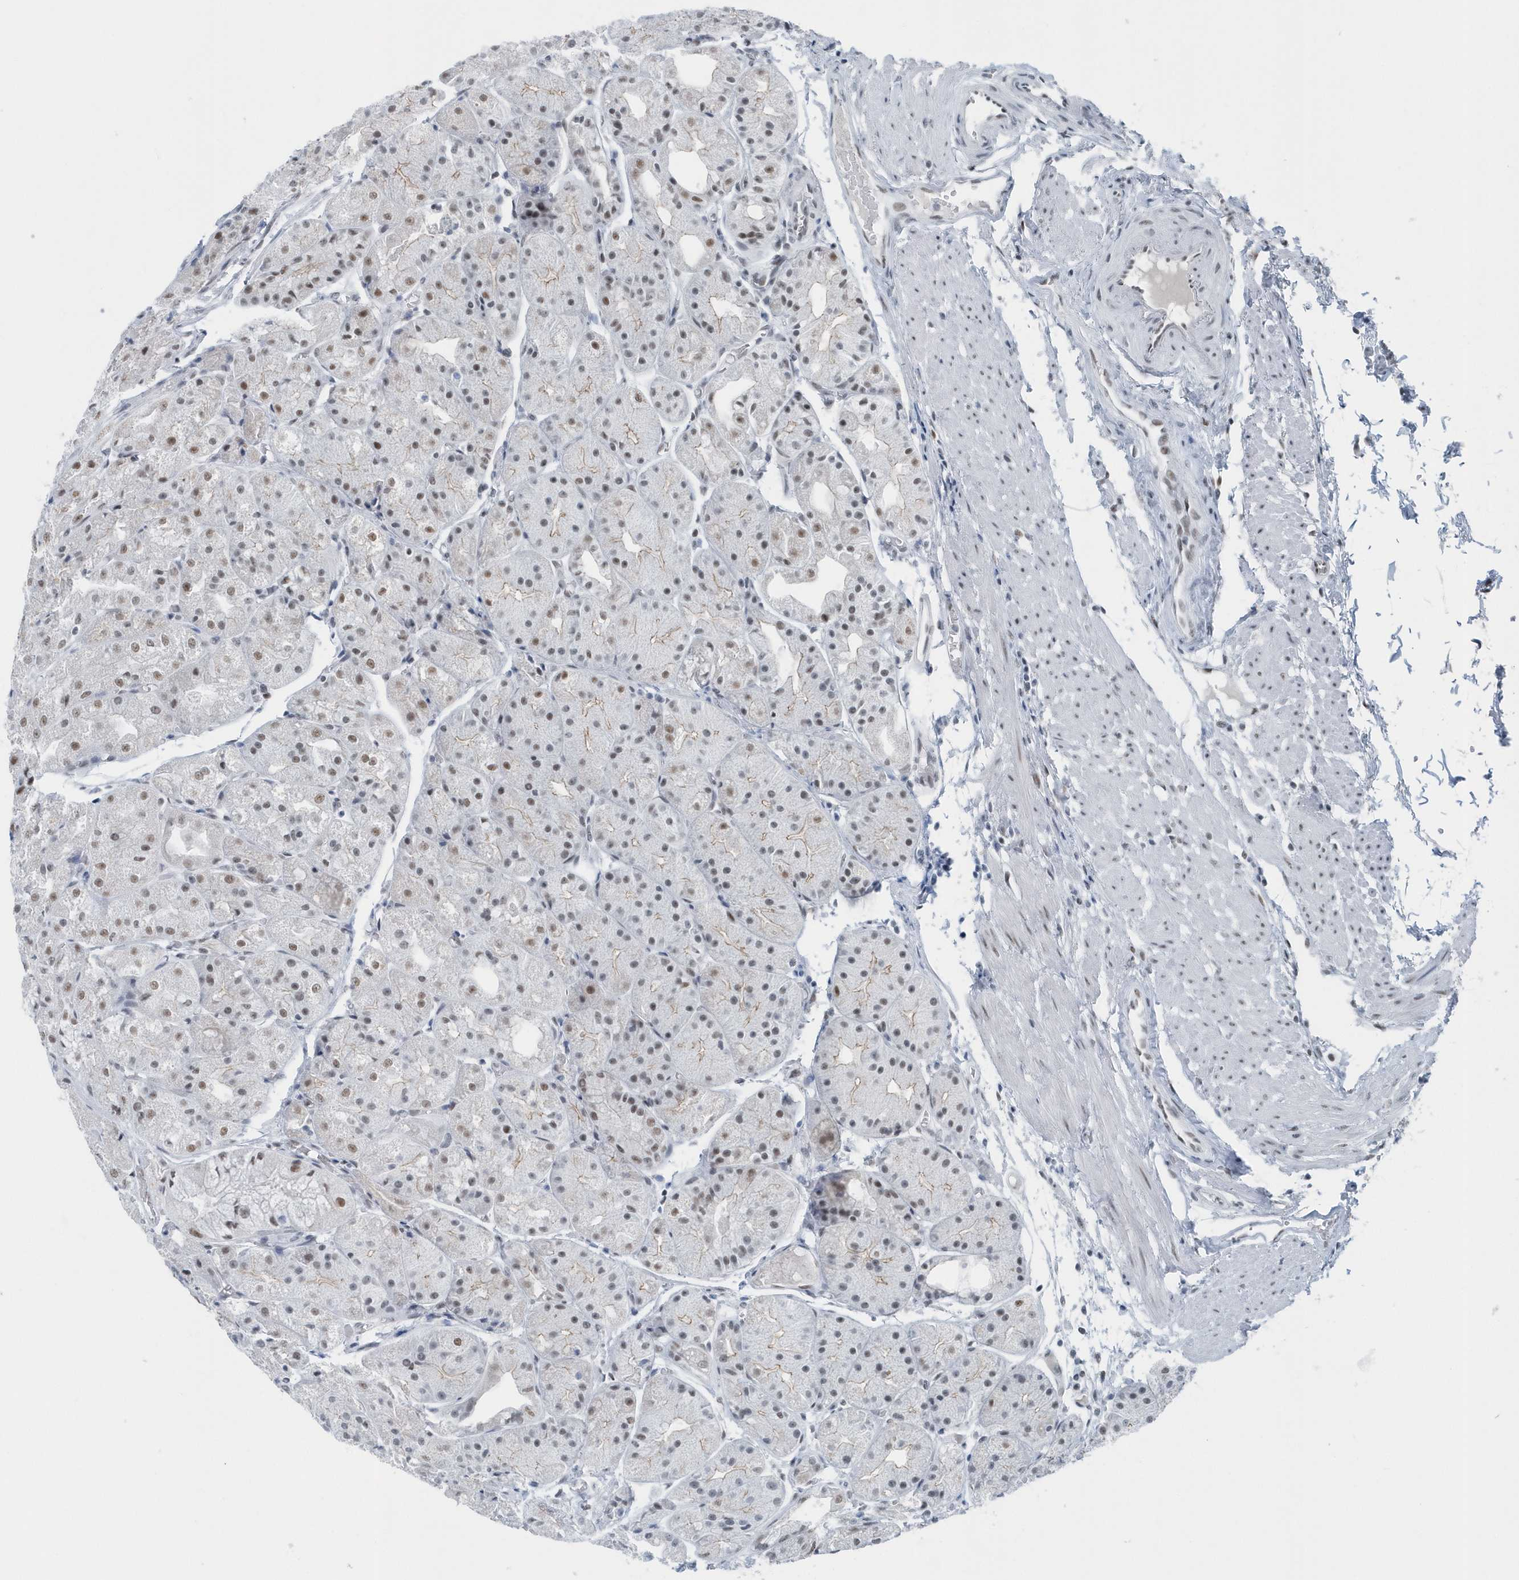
{"staining": {"intensity": "moderate", "quantity": "25%-75%", "location": "nuclear"}, "tissue": "stomach", "cell_type": "Glandular cells", "image_type": "normal", "snomed": [{"axis": "morphology", "description": "Normal tissue, NOS"}, {"axis": "topography", "description": "Stomach, upper"}], "caption": "Moderate nuclear protein positivity is present in approximately 25%-75% of glandular cells in stomach. (brown staining indicates protein expression, while blue staining denotes nuclei).", "gene": "FIP1L1", "patient": {"sex": "male", "age": 72}}